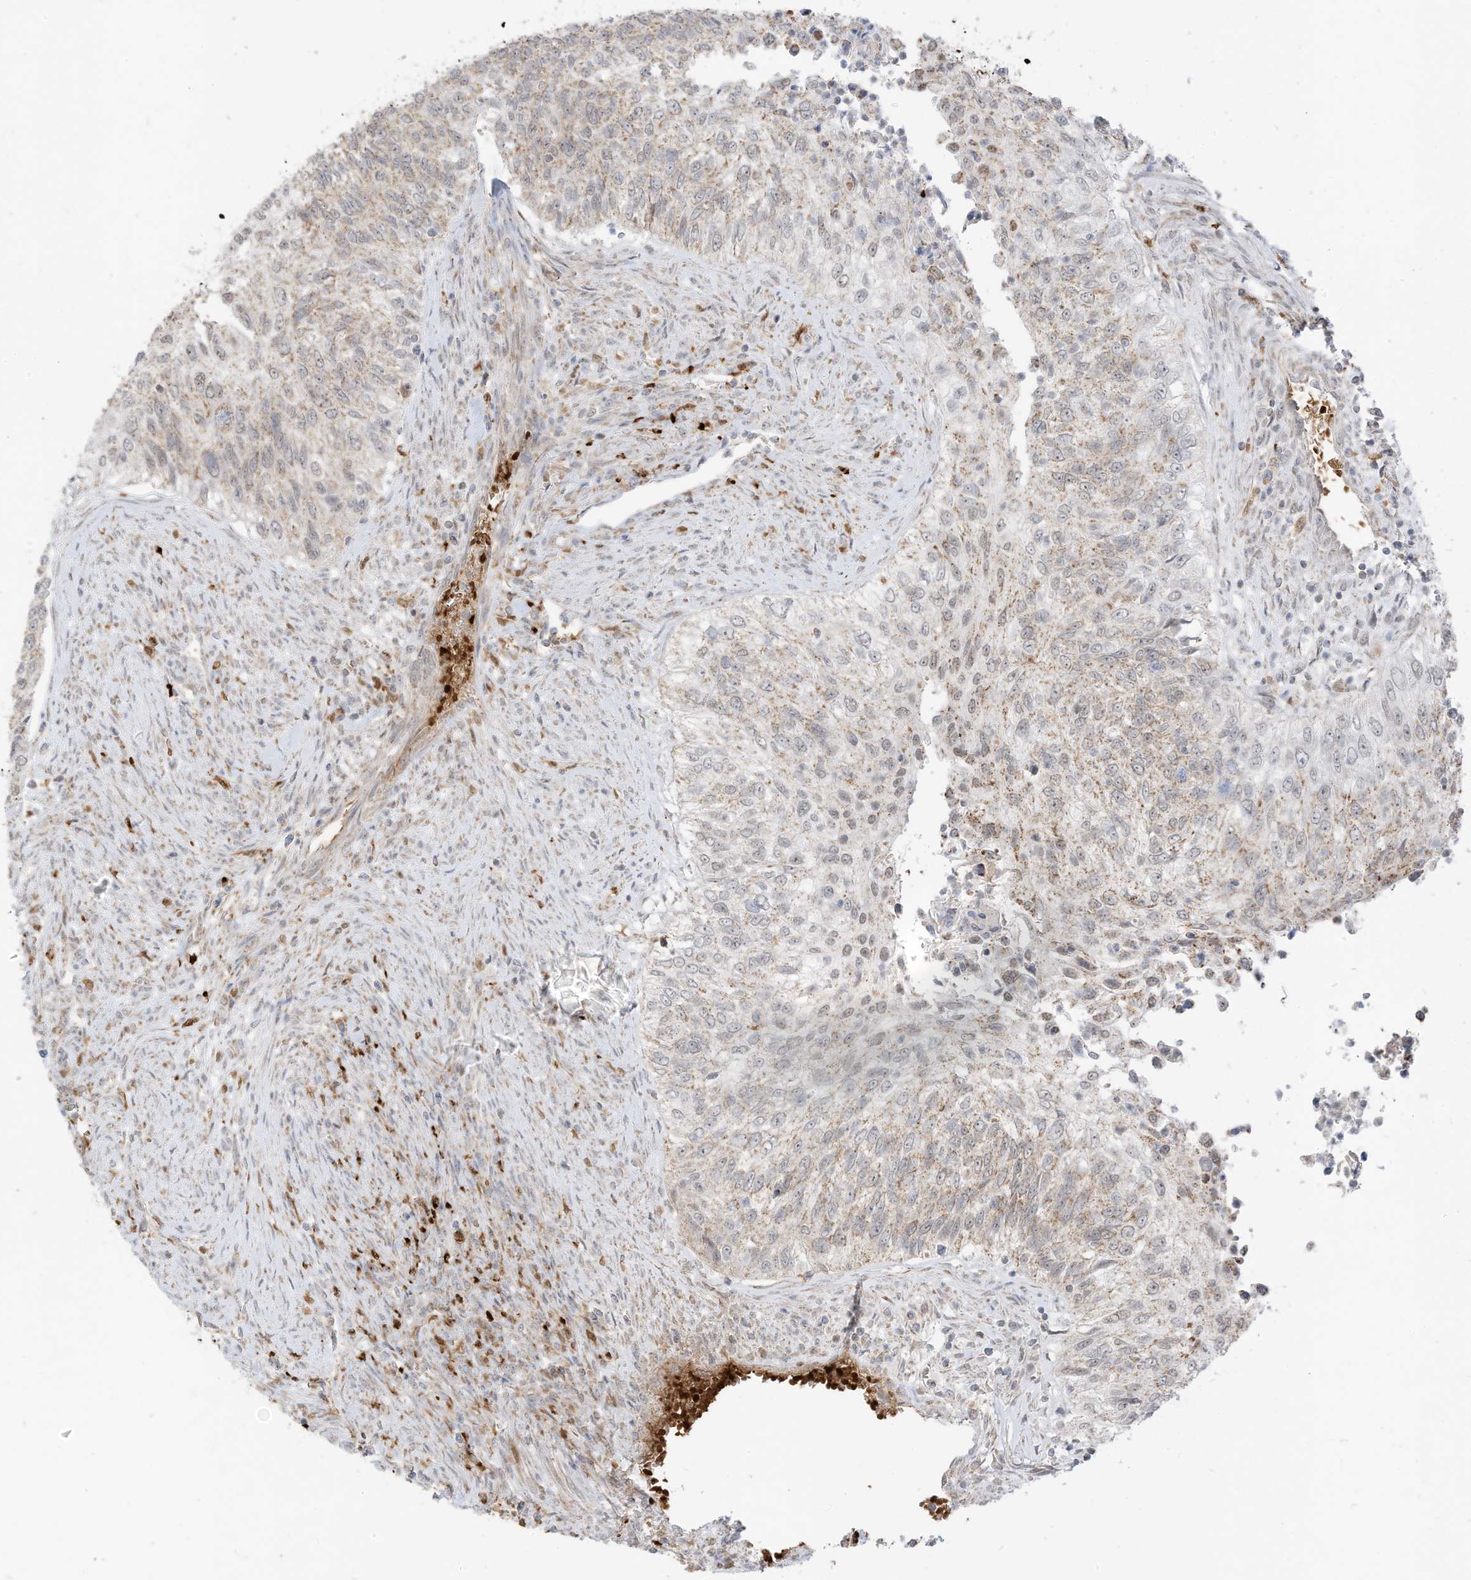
{"staining": {"intensity": "weak", "quantity": ">75%", "location": "cytoplasmic/membranous"}, "tissue": "urothelial cancer", "cell_type": "Tumor cells", "image_type": "cancer", "snomed": [{"axis": "morphology", "description": "Urothelial carcinoma, High grade"}, {"axis": "topography", "description": "Urinary bladder"}], "caption": "Immunohistochemistry of urothelial carcinoma (high-grade) exhibits low levels of weak cytoplasmic/membranous staining in about >75% of tumor cells.", "gene": "MTUS2", "patient": {"sex": "female", "age": 60}}